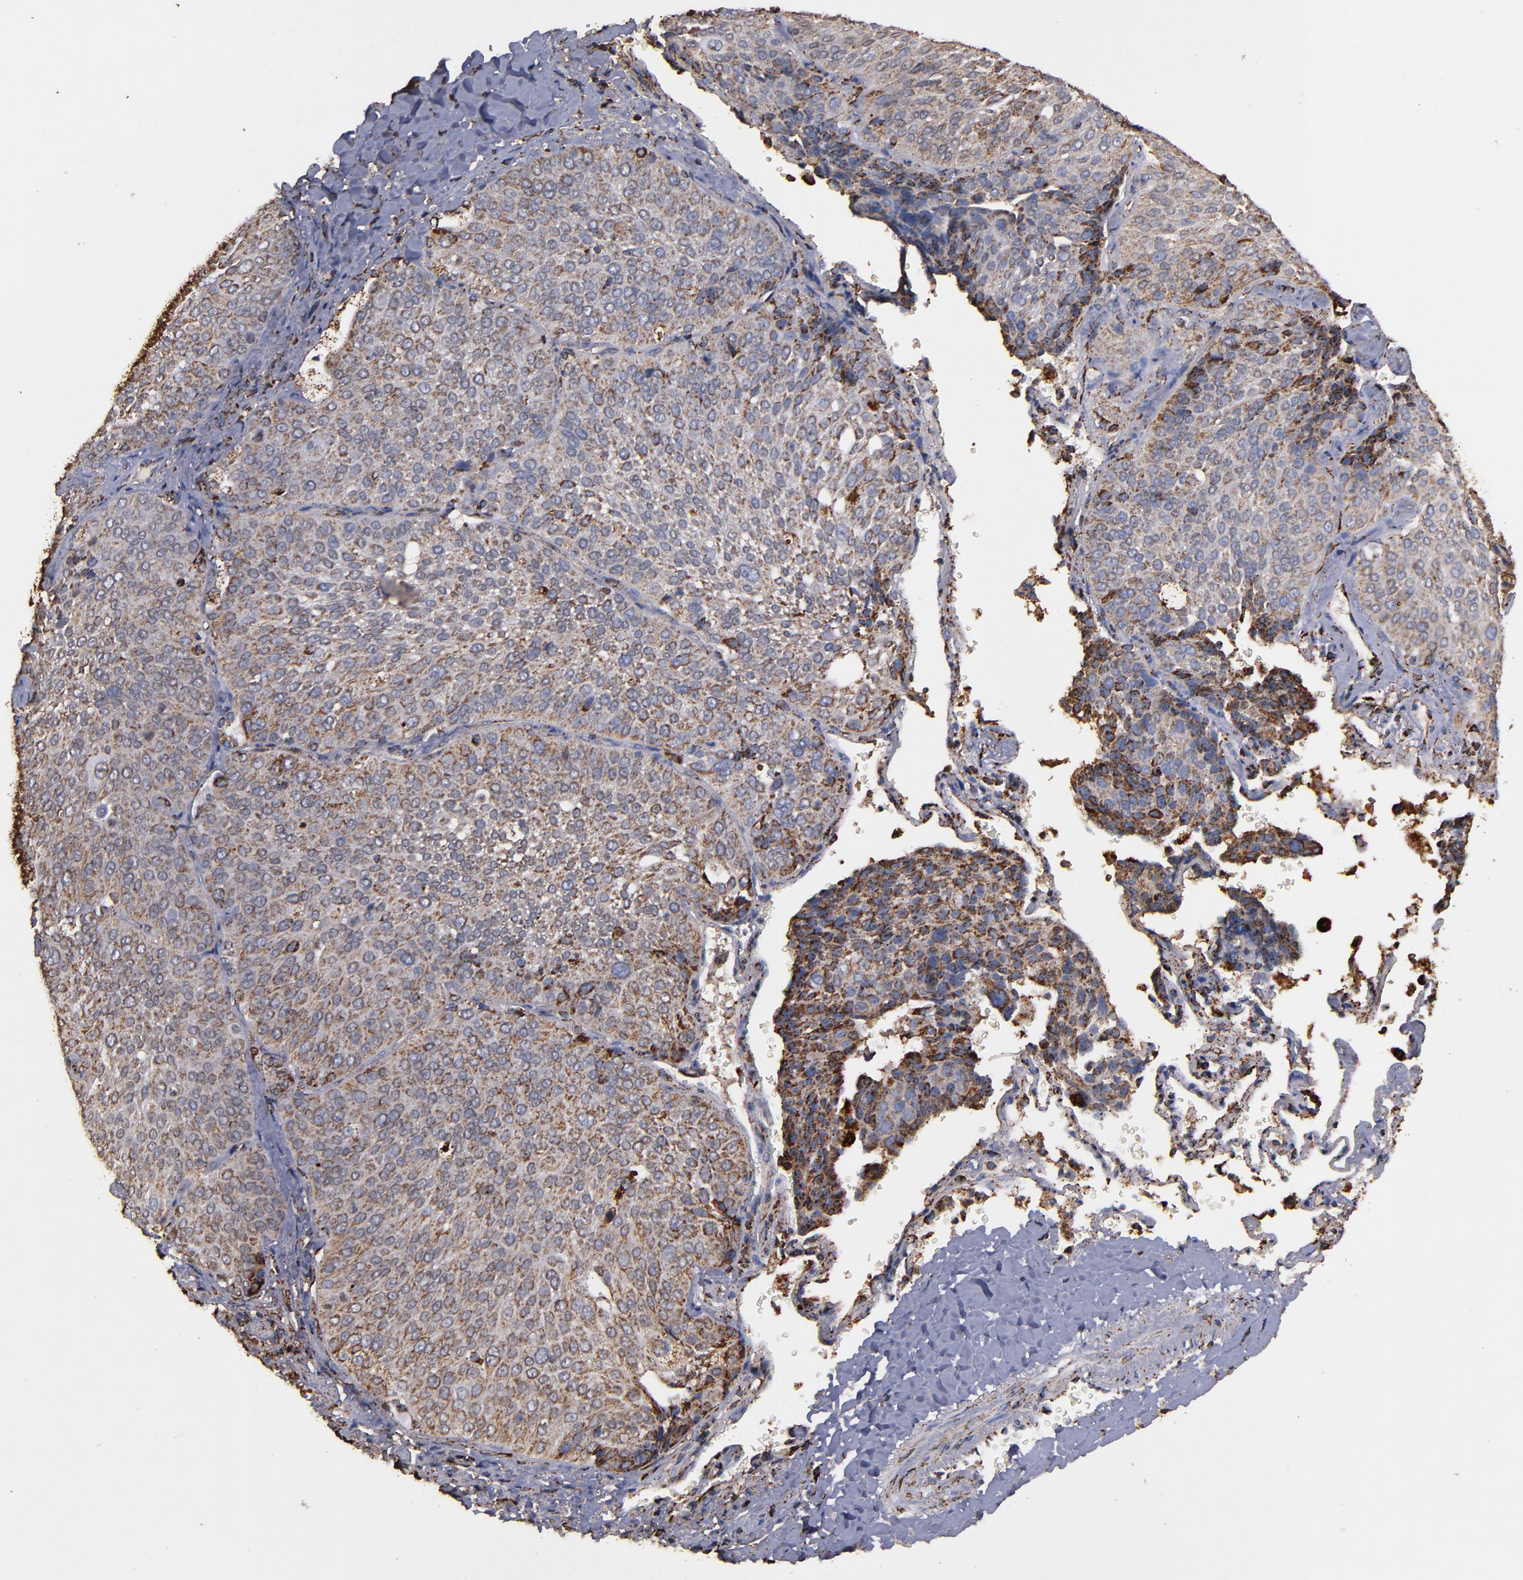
{"staining": {"intensity": "moderate", "quantity": ">75%", "location": "cytoplasmic/membranous"}, "tissue": "lung cancer", "cell_type": "Tumor cells", "image_type": "cancer", "snomed": [{"axis": "morphology", "description": "Squamous cell carcinoma, NOS"}, {"axis": "topography", "description": "Lung"}], "caption": "A high-resolution micrograph shows IHC staining of lung squamous cell carcinoma, which demonstrates moderate cytoplasmic/membranous positivity in approximately >75% of tumor cells.", "gene": "SOD2", "patient": {"sex": "male", "age": 54}}